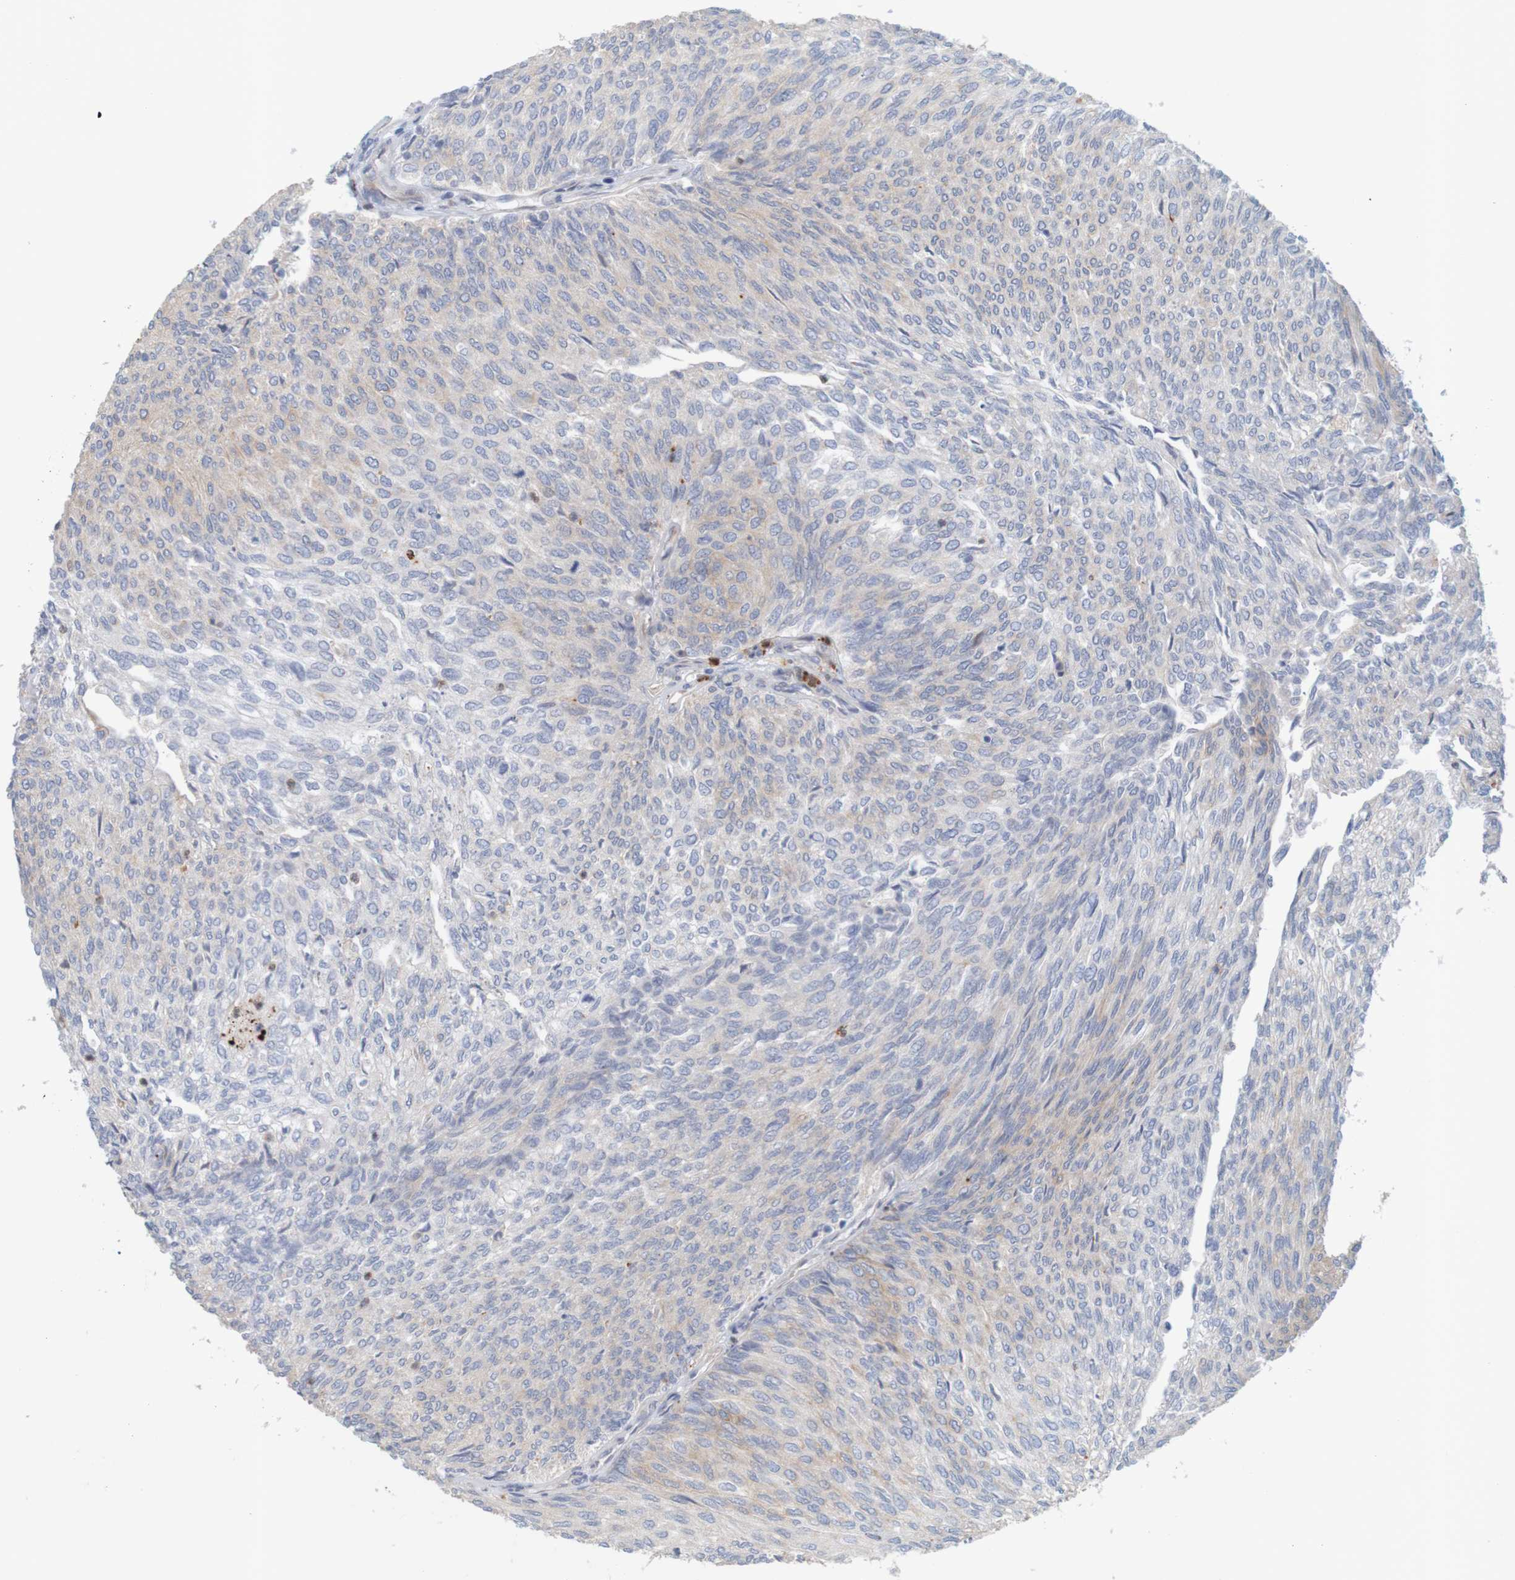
{"staining": {"intensity": "weak", "quantity": "<25%", "location": "cytoplasmic/membranous"}, "tissue": "urothelial cancer", "cell_type": "Tumor cells", "image_type": "cancer", "snomed": [{"axis": "morphology", "description": "Urothelial carcinoma, Low grade"}, {"axis": "topography", "description": "Urinary bladder"}], "caption": "Histopathology image shows no protein positivity in tumor cells of urothelial cancer tissue. The staining is performed using DAB brown chromogen with nuclei counter-stained in using hematoxylin.", "gene": "KRT23", "patient": {"sex": "female", "age": 79}}